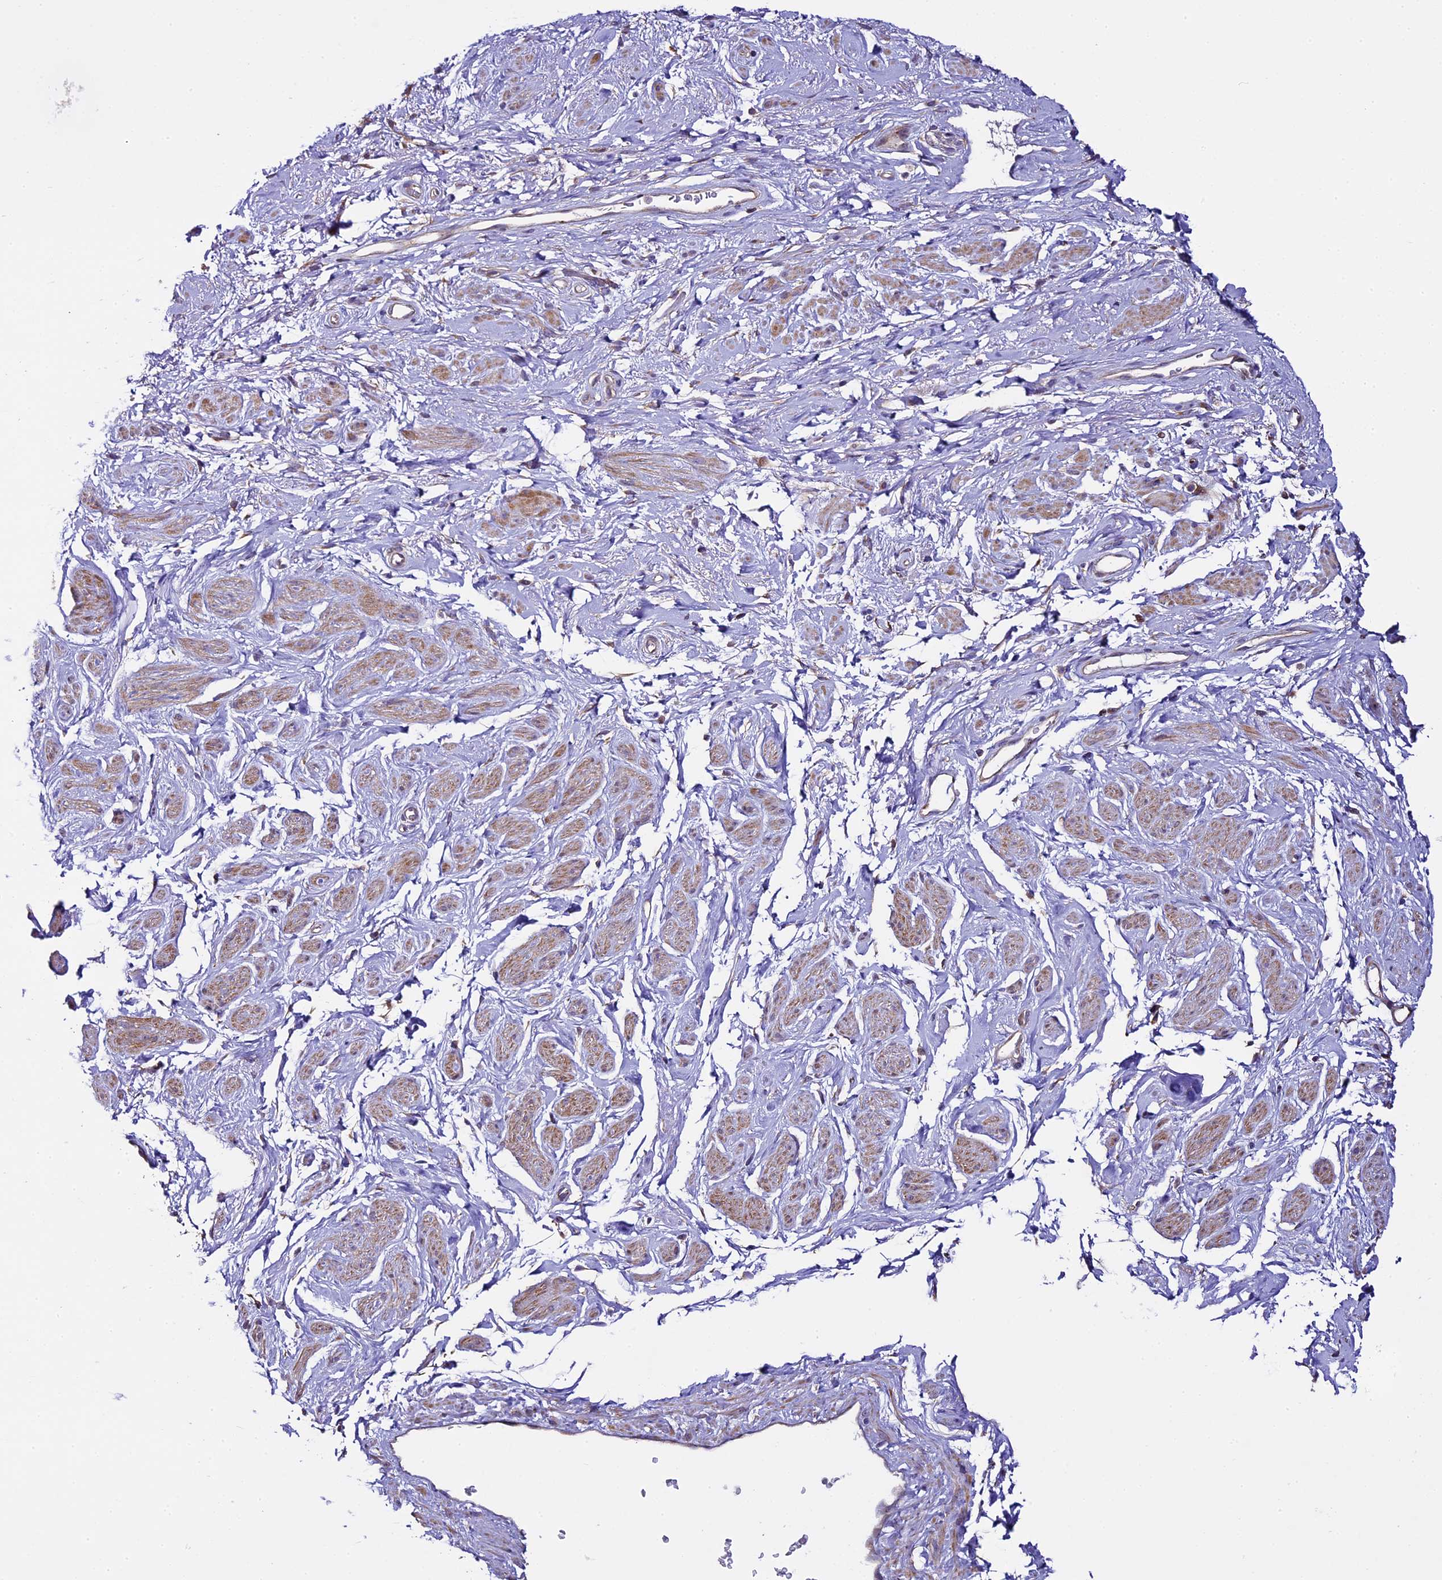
{"staining": {"intensity": "negative", "quantity": "none", "location": "none"}, "tissue": "adipose tissue", "cell_type": "Adipocytes", "image_type": "normal", "snomed": [{"axis": "morphology", "description": "Normal tissue, NOS"}, {"axis": "morphology", "description": "Adenocarcinoma, NOS"}, {"axis": "topography", "description": "Rectum"}, {"axis": "topography", "description": "Vagina"}, {"axis": "topography", "description": "Peripheral nerve tissue"}], "caption": "This is a histopathology image of immunohistochemistry staining of unremarkable adipose tissue, which shows no staining in adipocytes.", "gene": "SPIRE1", "patient": {"sex": "female", "age": 71}}